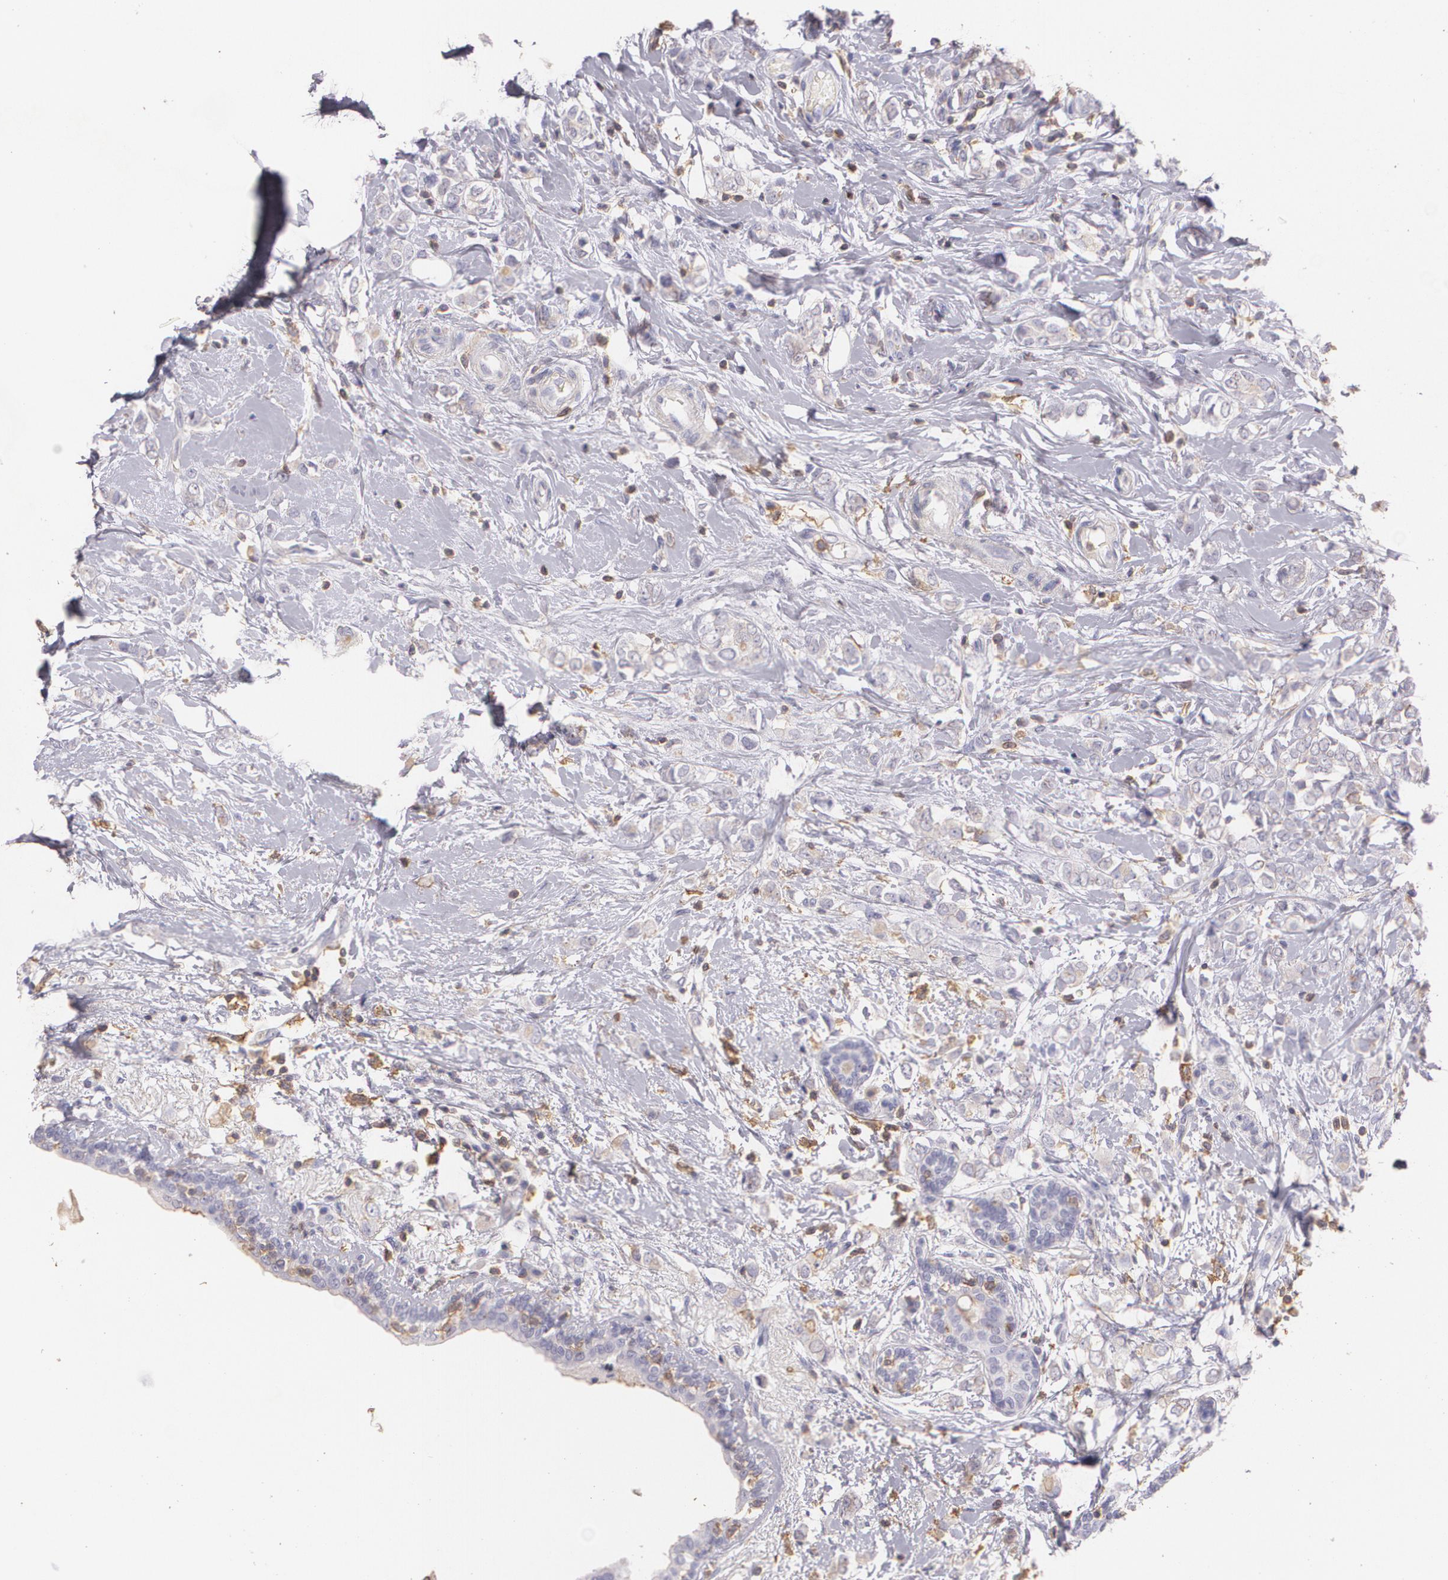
{"staining": {"intensity": "negative", "quantity": "none", "location": "none"}, "tissue": "breast cancer", "cell_type": "Tumor cells", "image_type": "cancer", "snomed": [{"axis": "morphology", "description": "Normal tissue, NOS"}, {"axis": "morphology", "description": "Lobular carcinoma"}, {"axis": "topography", "description": "Breast"}], "caption": "This is a micrograph of IHC staining of breast cancer, which shows no positivity in tumor cells. The staining is performed using DAB brown chromogen with nuclei counter-stained in using hematoxylin.", "gene": "TGFBR1", "patient": {"sex": "female", "age": 47}}